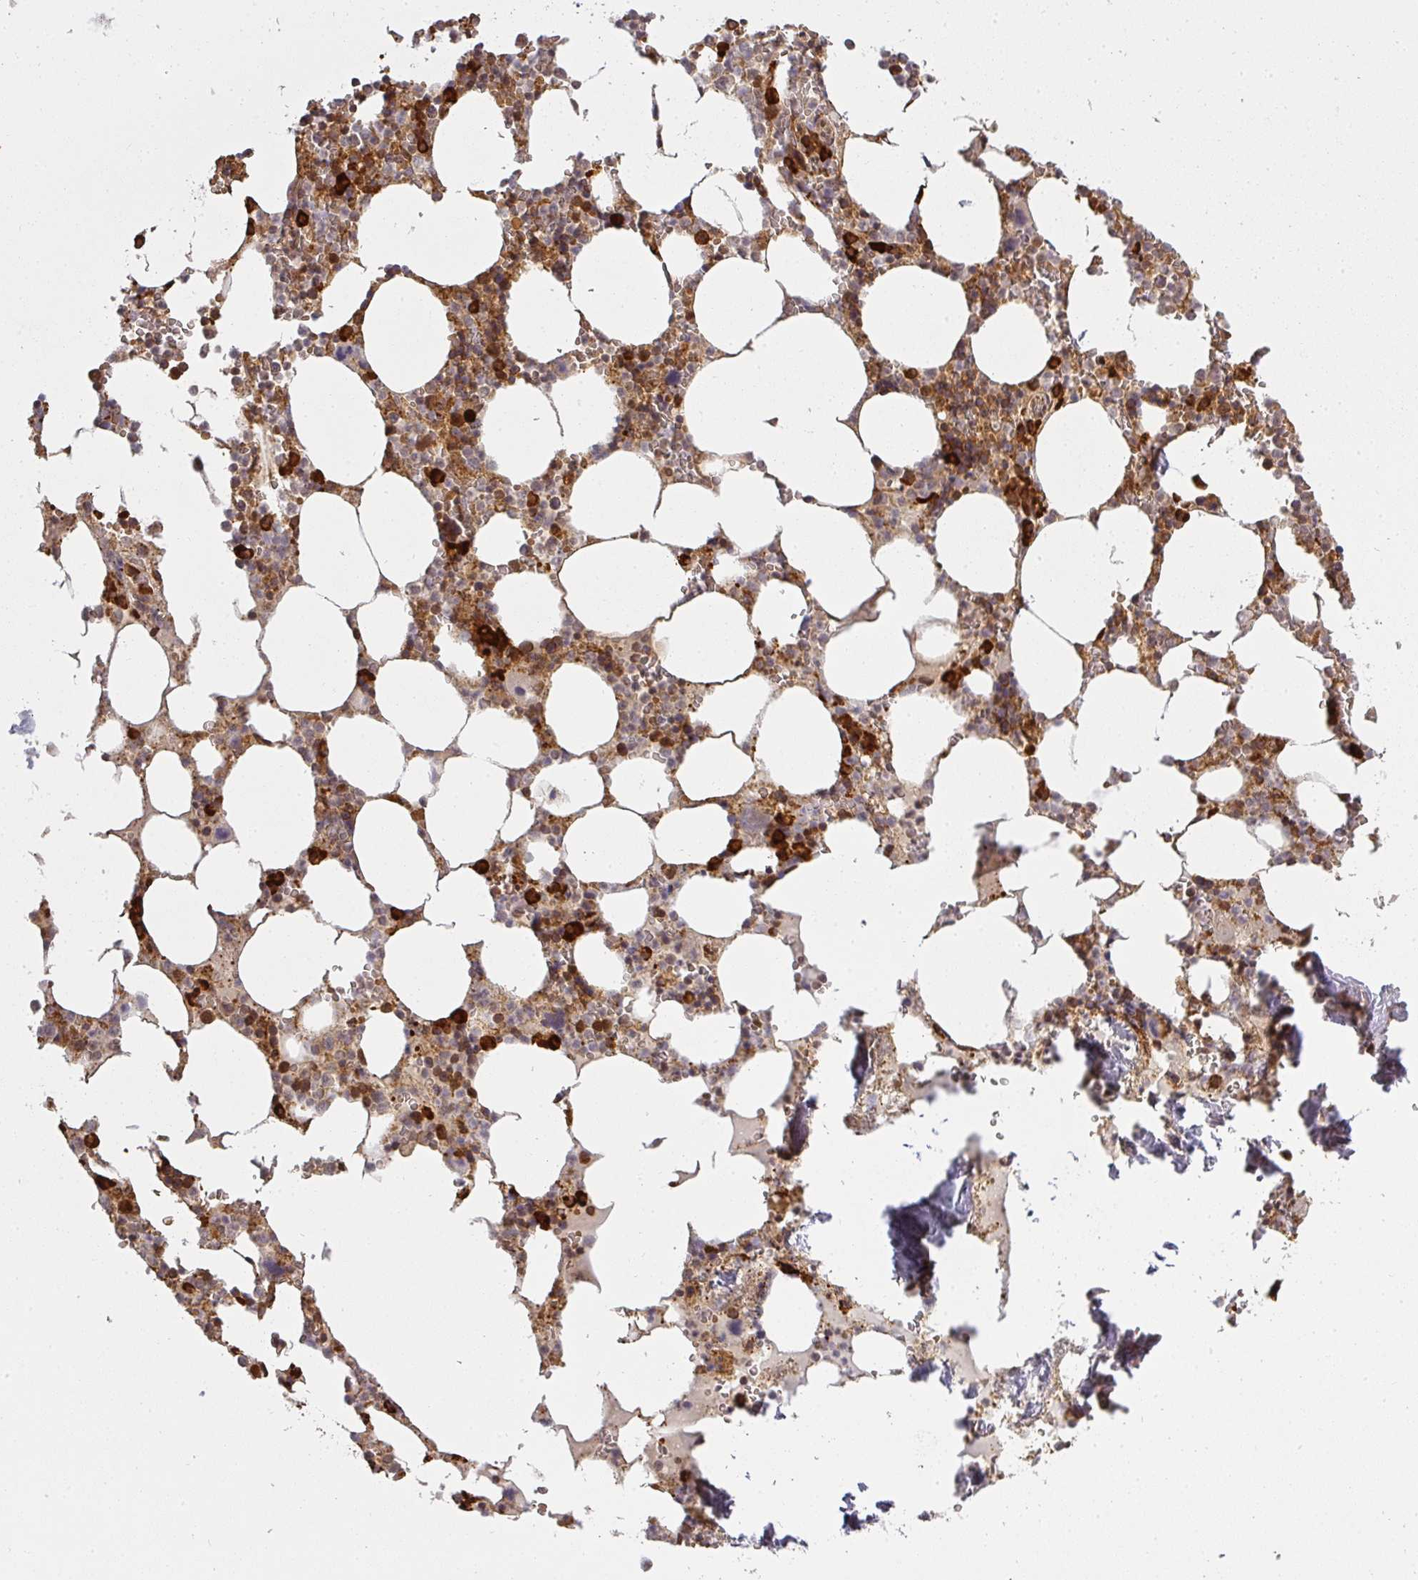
{"staining": {"intensity": "strong", "quantity": "25%-75%", "location": "cytoplasmic/membranous"}, "tissue": "bone marrow", "cell_type": "Hematopoietic cells", "image_type": "normal", "snomed": [{"axis": "morphology", "description": "Normal tissue, NOS"}, {"axis": "topography", "description": "Bone marrow"}], "caption": "Bone marrow stained for a protein (brown) exhibits strong cytoplasmic/membranous positive expression in about 25%-75% of hematopoietic cells.", "gene": "PPP6R3", "patient": {"sex": "male", "age": 64}}